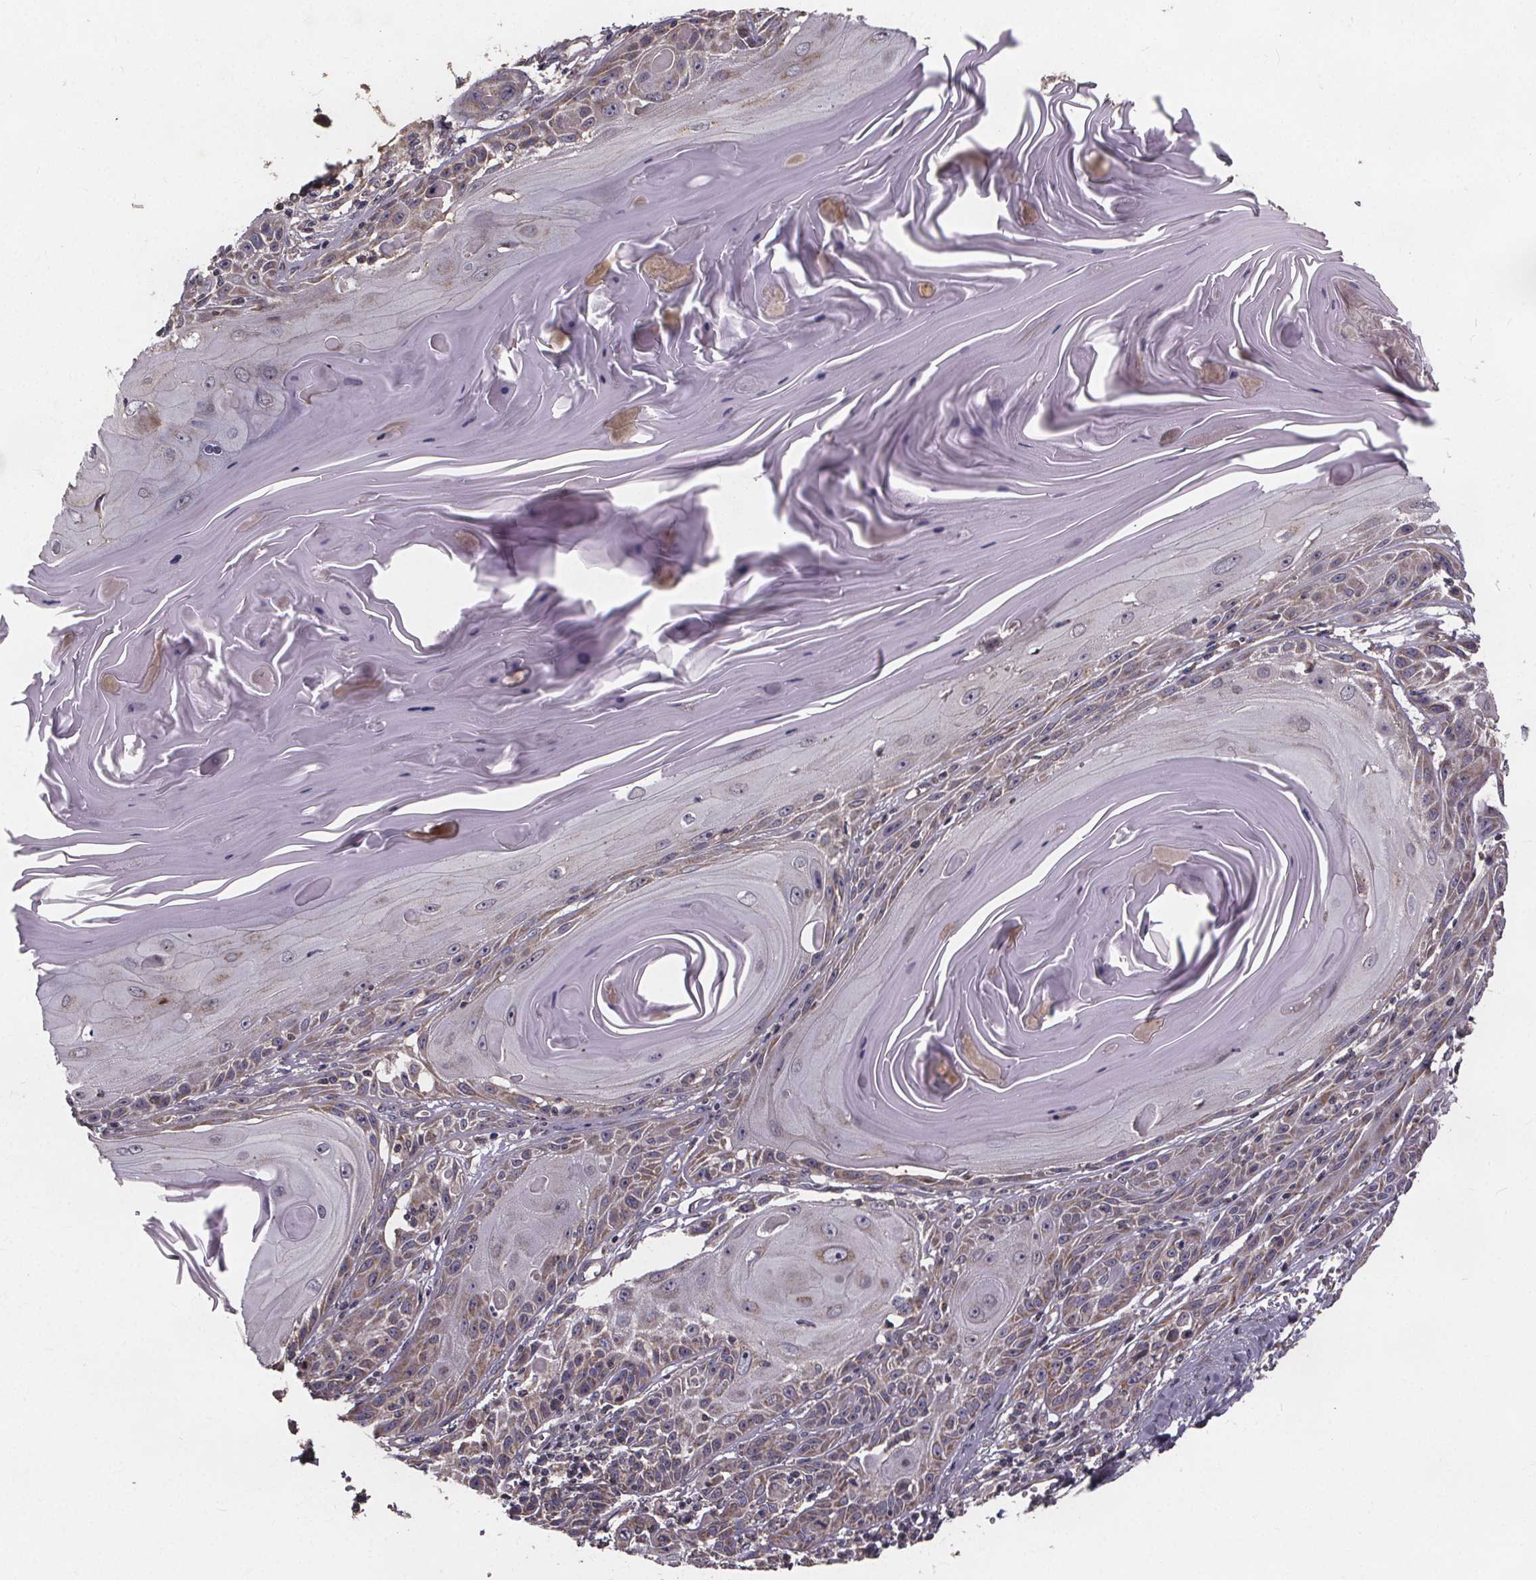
{"staining": {"intensity": "weak", "quantity": "25%-75%", "location": "cytoplasmic/membranous"}, "tissue": "skin cancer", "cell_type": "Tumor cells", "image_type": "cancer", "snomed": [{"axis": "morphology", "description": "Squamous cell carcinoma, NOS"}, {"axis": "topography", "description": "Skin"}, {"axis": "topography", "description": "Vulva"}], "caption": "DAB (3,3'-diaminobenzidine) immunohistochemical staining of human skin squamous cell carcinoma reveals weak cytoplasmic/membranous protein positivity in approximately 25%-75% of tumor cells.", "gene": "YME1L1", "patient": {"sex": "female", "age": 85}}